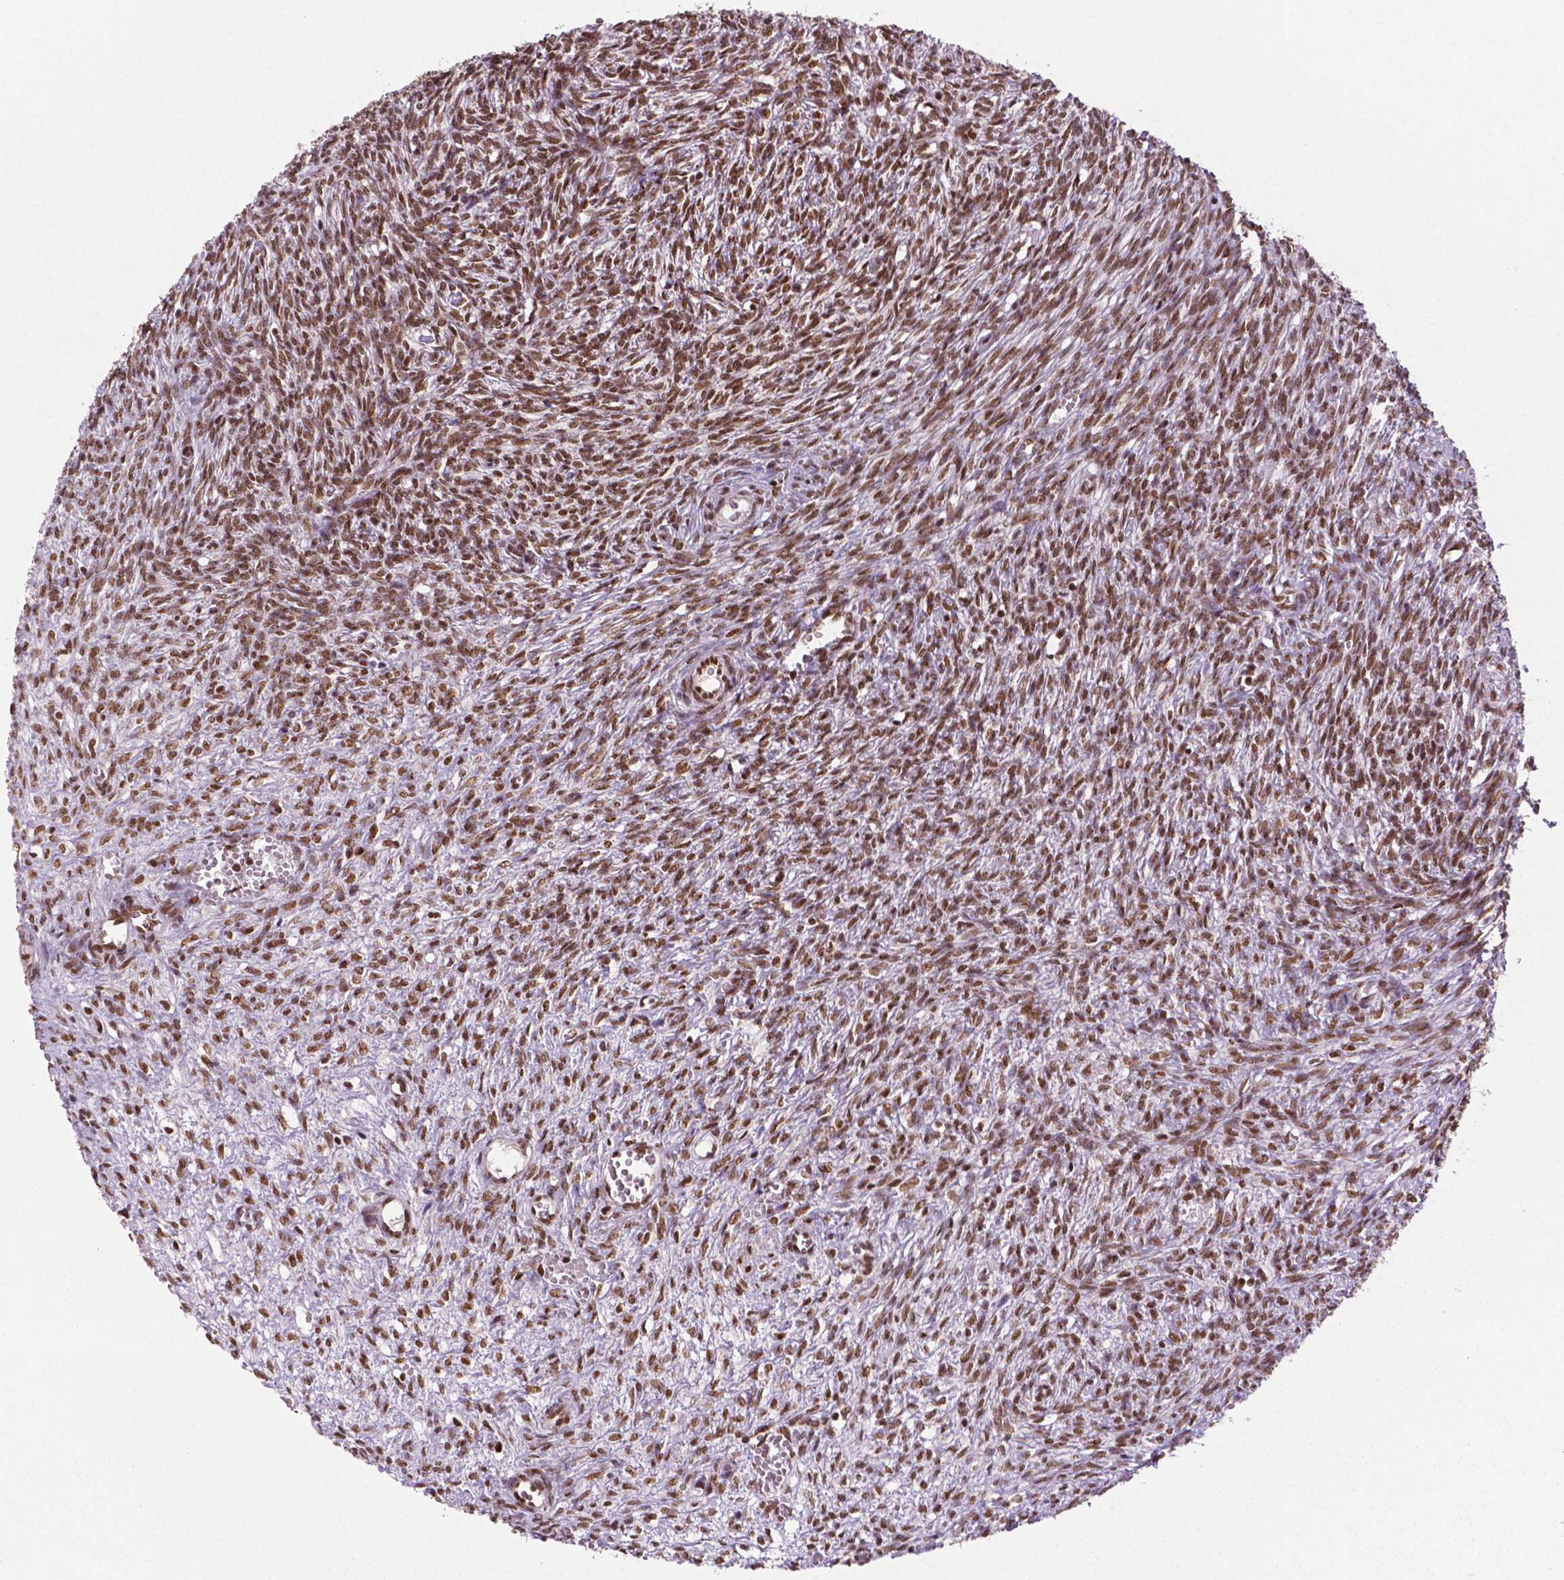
{"staining": {"intensity": "moderate", "quantity": "25%-75%", "location": "nuclear"}, "tissue": "ovary", "cell_type": "Follicle cells", "image_type": "normal", "snomed": [{"axis": "morphology", "description": "Normal tissue, NOS"}, {"axis": "topography", "description": "Ovary"}], "caption": "Immunohistochemical staining of benign ovary reveals 25%-75% levels of moderate nuclear protein expression in about 25%-75% of follicle cells.", "gene": "MLH1", "patient": {"sex": "female", "age": 46}}